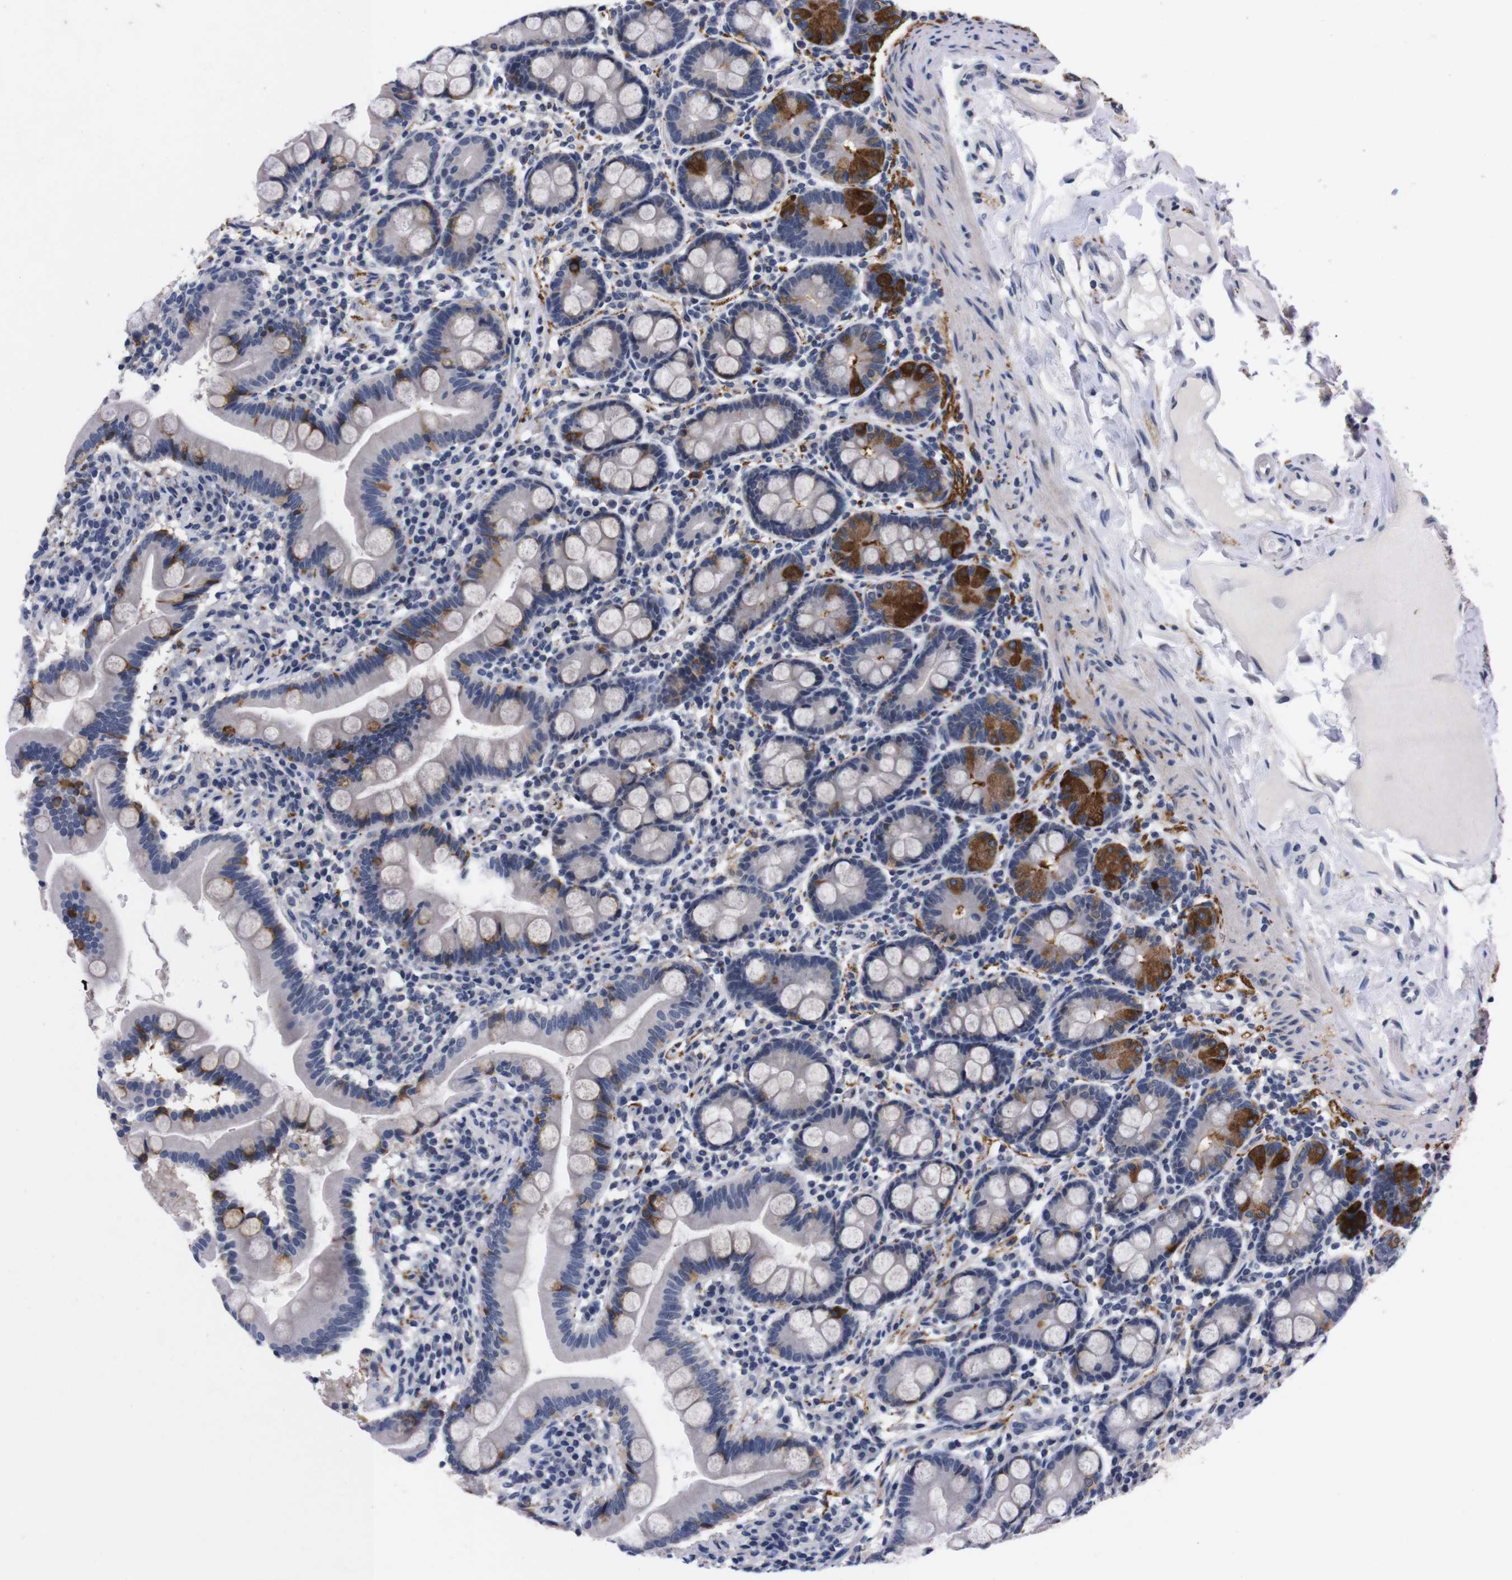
{"staining": {"intensity": "strong", "quantity": "<25%", "location": "cytoplasmic/membranous"}, "tissue": "duodenum", "cell_type": "Glandular cells", "image_type": "normal", "snomed": [{"axis": "morphology", "description": "Normal tissue, NOS"}, {"axis": "topography", "description": "Duodenum"}], "caption": "DAB (3,3'-diaminobenzidine) immunohistochemical staining of benign duodenum reveals strong cytoplasmic/membranous protein expression in about <25% of glandular cells.", "gene": "TNFRSF21", "patient": {"sex": "male", "age": 50}}